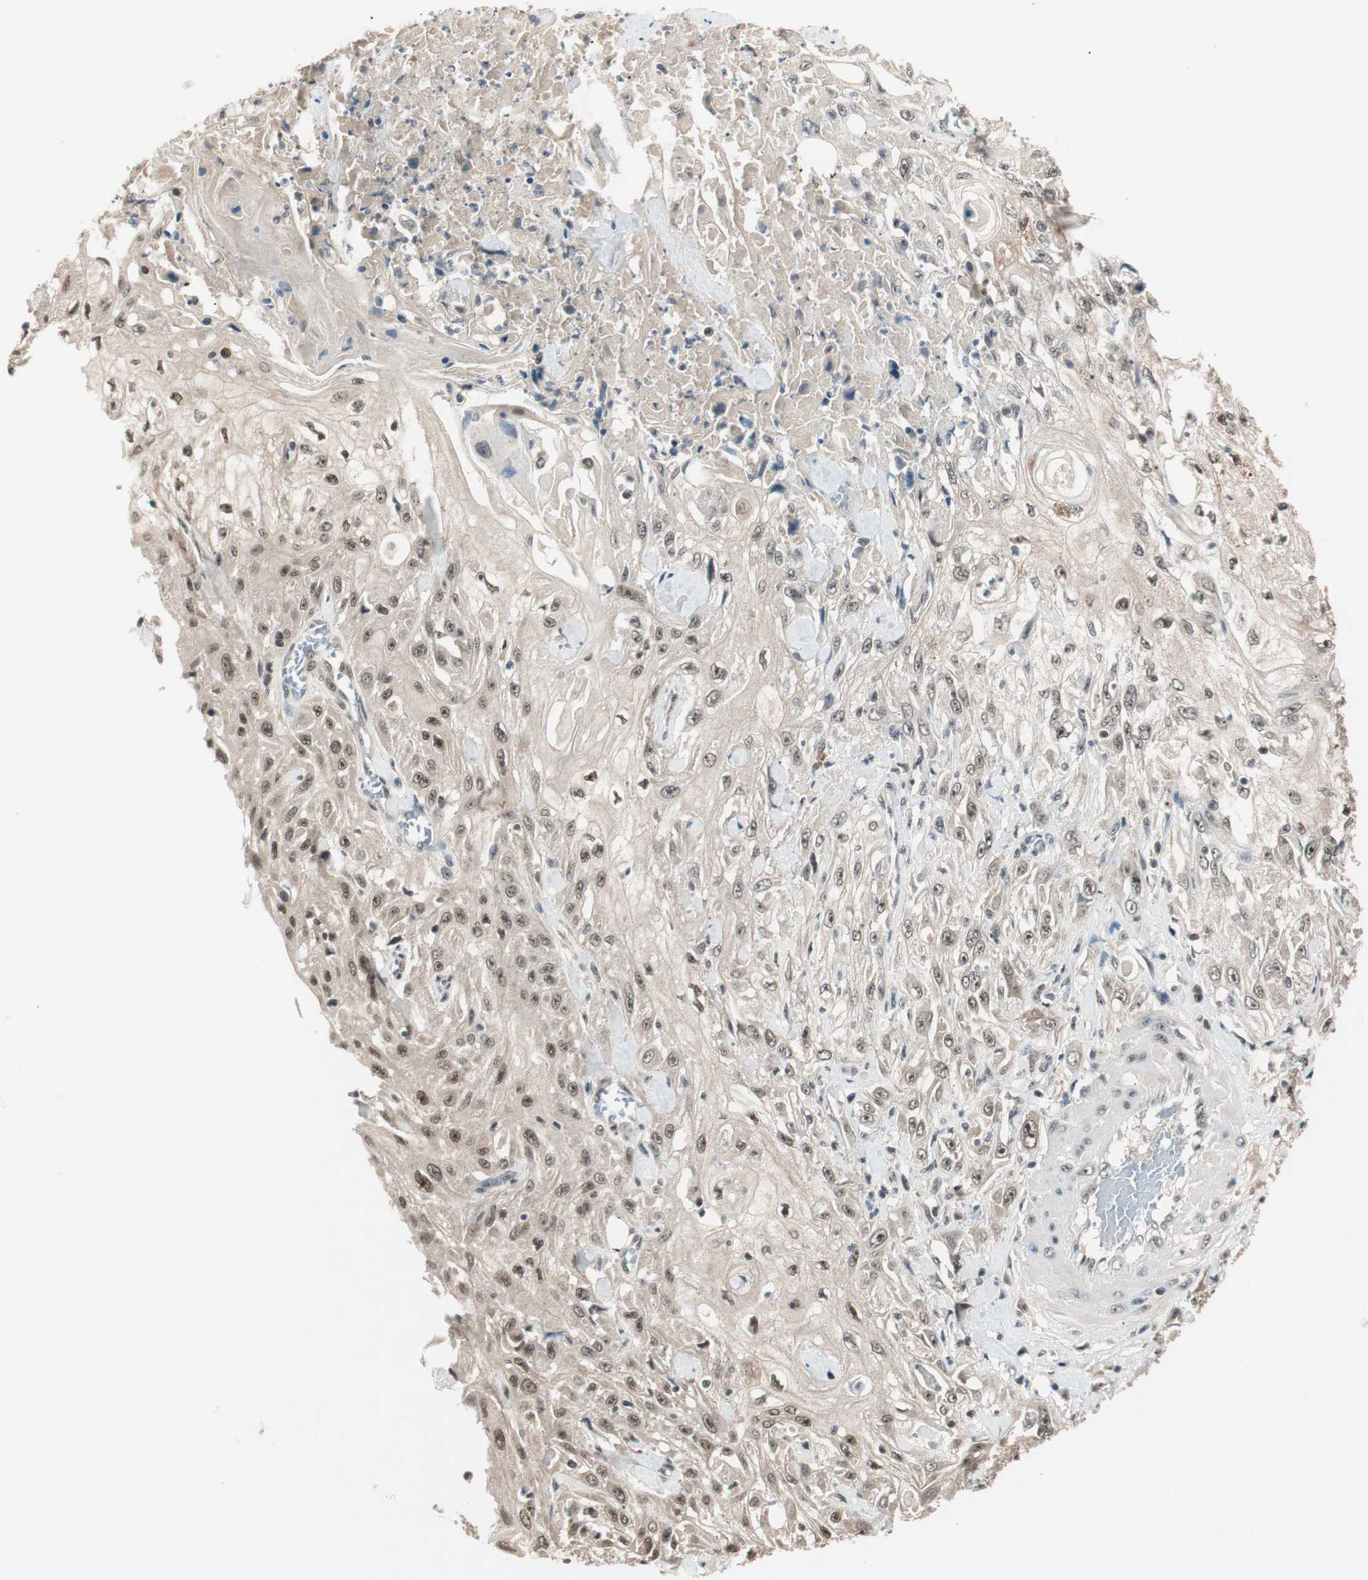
{"staining": {"intensity": "weak", "quantity": "25%-75%", "location": "nuclear"}, "tissue": "skin cancer", "cell_type": "Tumor cells", "image_type": "cancer", "snomed": [{"axis": "morphology", "description": "Squamous cell carcinoma, NOS"}, {"axis": "morphology", "description": "Squamous cell carcinoma, metastatic, NOS"}, {"axis": "topography", "description": "Skin"}, {"axis": "topography", "description": "Lymph node"}], "caption": "Immunohistochemical staining of skin metastatic squamous cell carcinoma demonstrates low levels of weak nuclear positivity in about 25%-75% of tumor cells.", "gene": "NFRKB", "patient": {"sex": "male", "age": 75}}